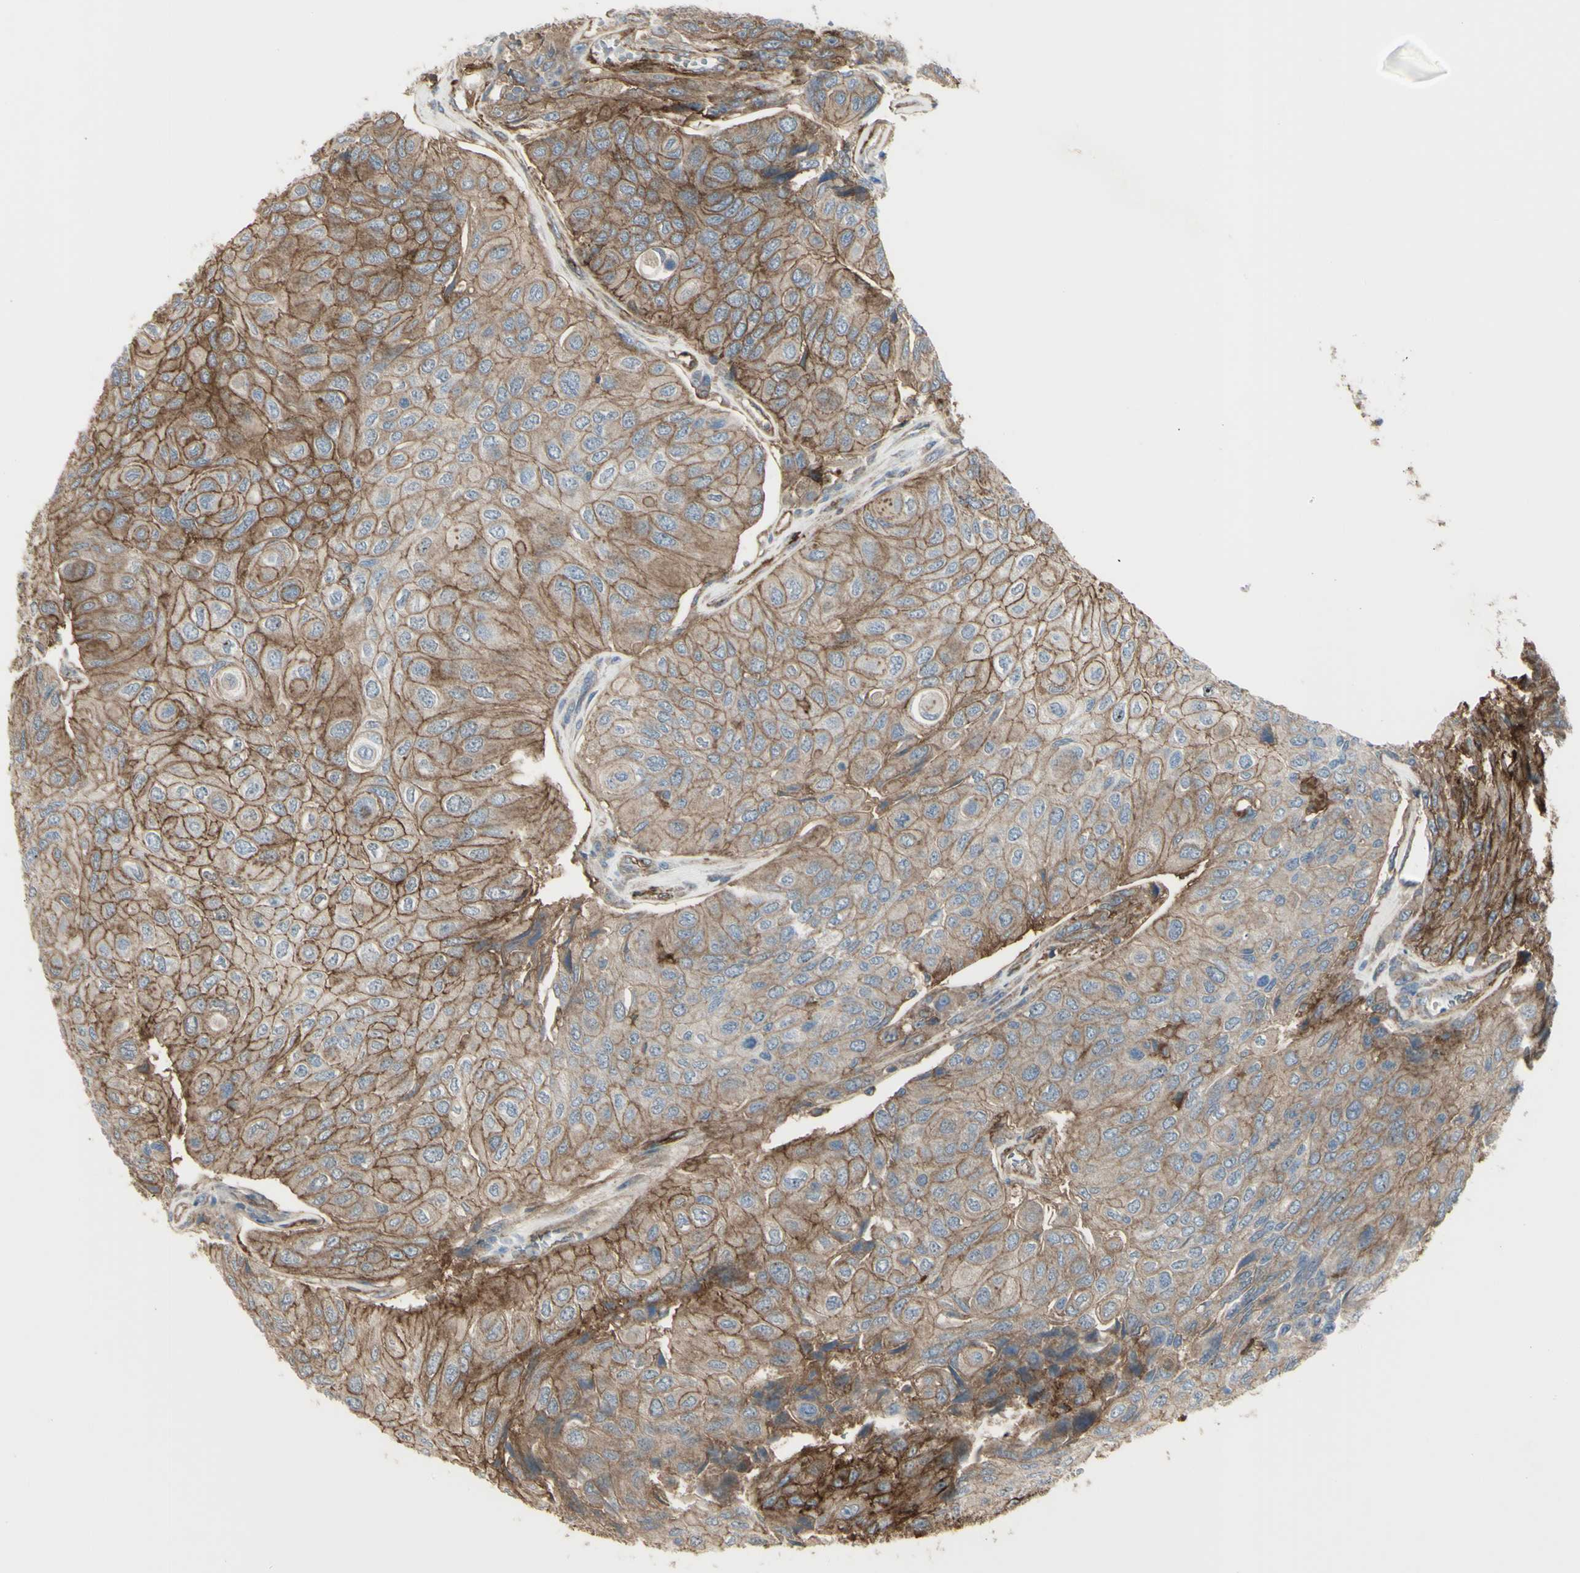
{"staining": {"intensity": "moderate", "quantity": "25%-75%", "location": "cytoplasmic/membranous"}, "tissue": "urothelial cancer", "cell_type": "Tumor cells", "image_type": "cancer", "snomed": [{"axis": "morphology", "description": "Urothelial carcinoma, High grade"}, {"axis": "topography", "description": "Urinary bladder"}], "caption": "Immunohistochemical staining of high-grade urothelial carcinoma exhibits medium levels of moderate cytoplasmic/membranous expression in about 25%-75% of tumor cells.", "gene": "CD276", "patient": {"sex": "male", "age": 66}}